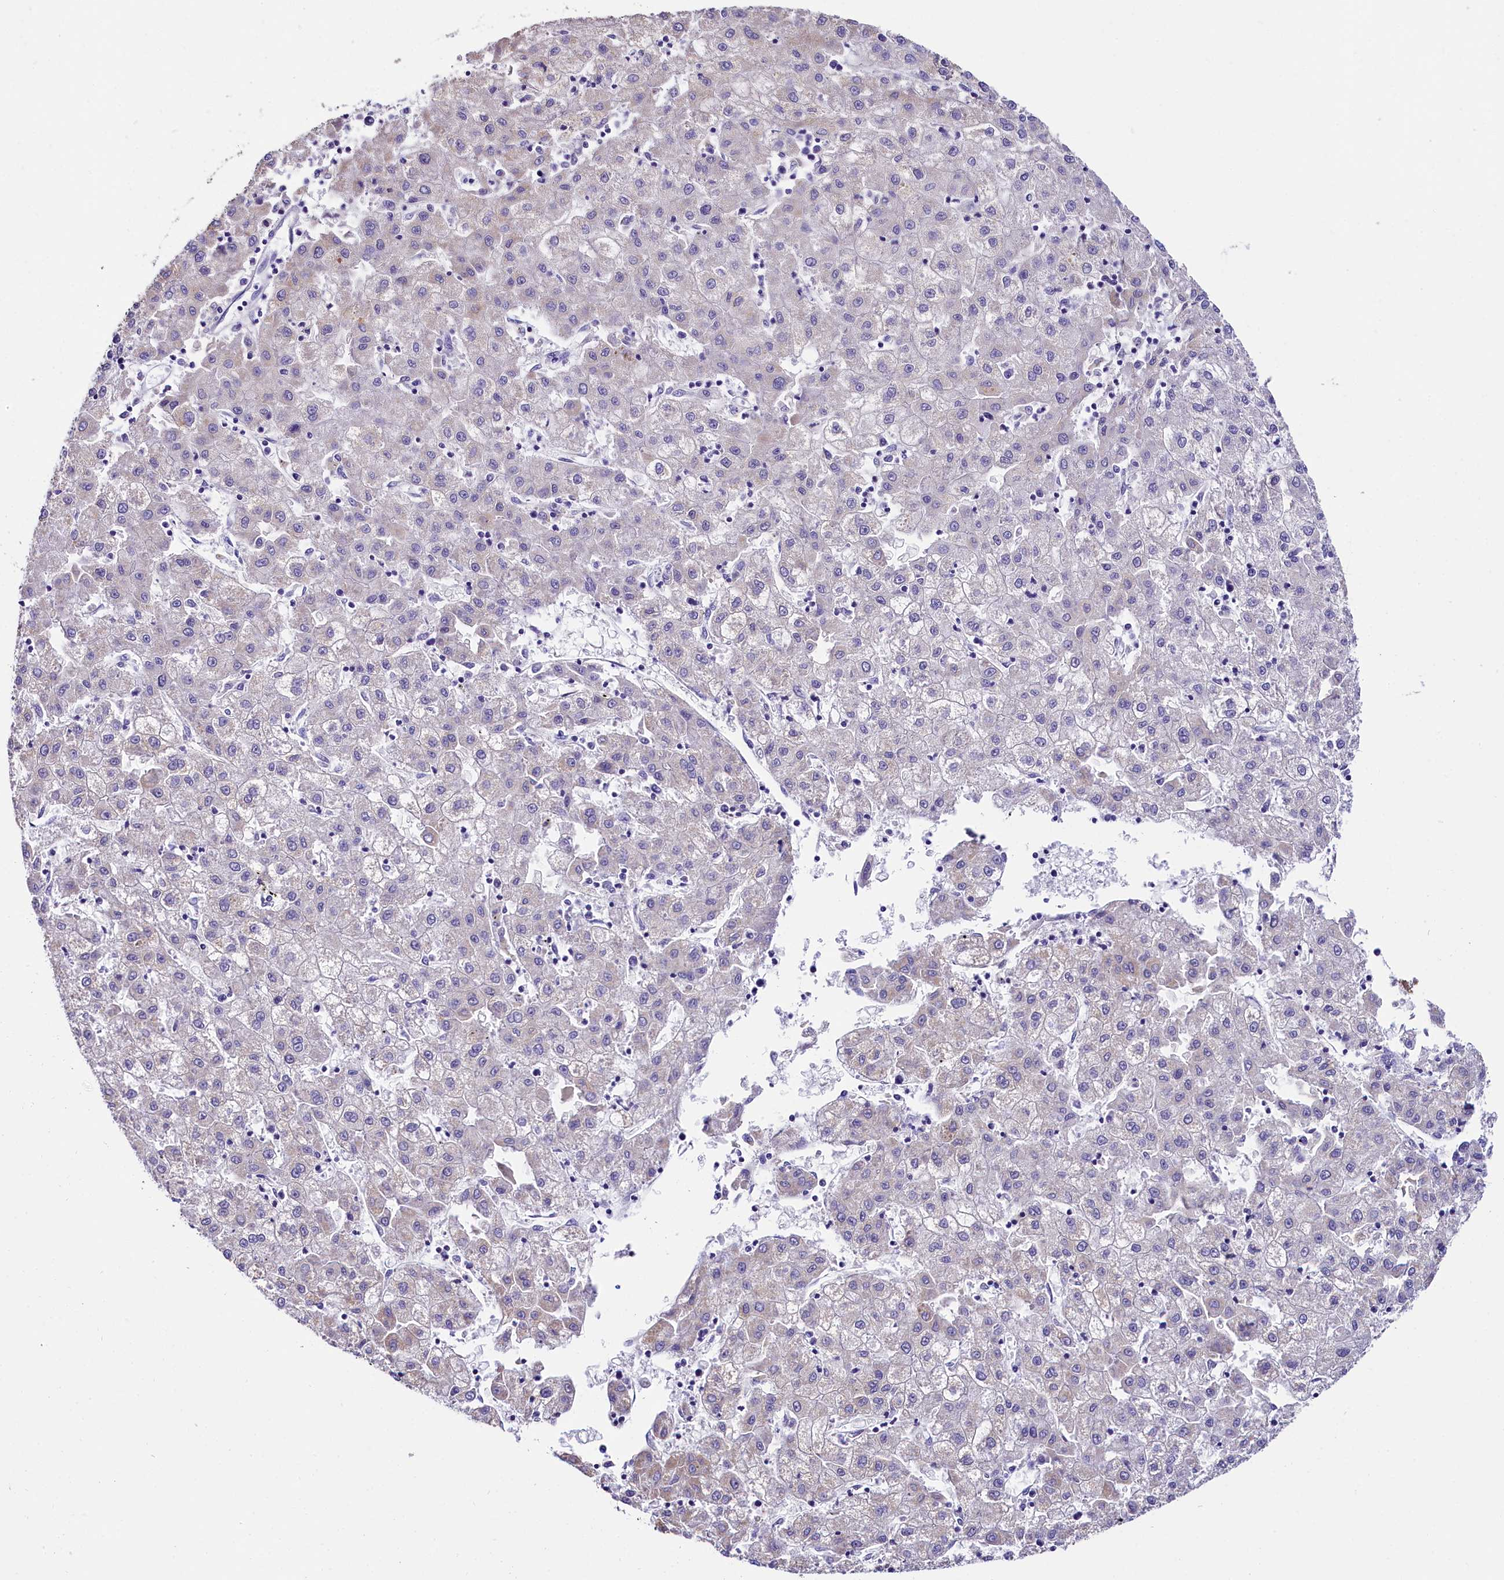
{"staining": {"intensity": "weak", "quantity": "<25%", "location": "cytoplasmic/membranous"}, "tissue": "liver cancer", "cell_type": "Tumor cells", "image_type": "cancer", "snomed": [{"axis": "morphology", "description": "Carcinoma, Hepatocellular, NOS"}, {"axis": "topography", "description": "Liver"}], "caption": "DAB immunohistochemical staining of liver cancer (hepatocellular carcinoma) reveals no significant positivity in tumor cells.", "gene": "ACAA2", "patient": {"sex": "male", "age": 72}}